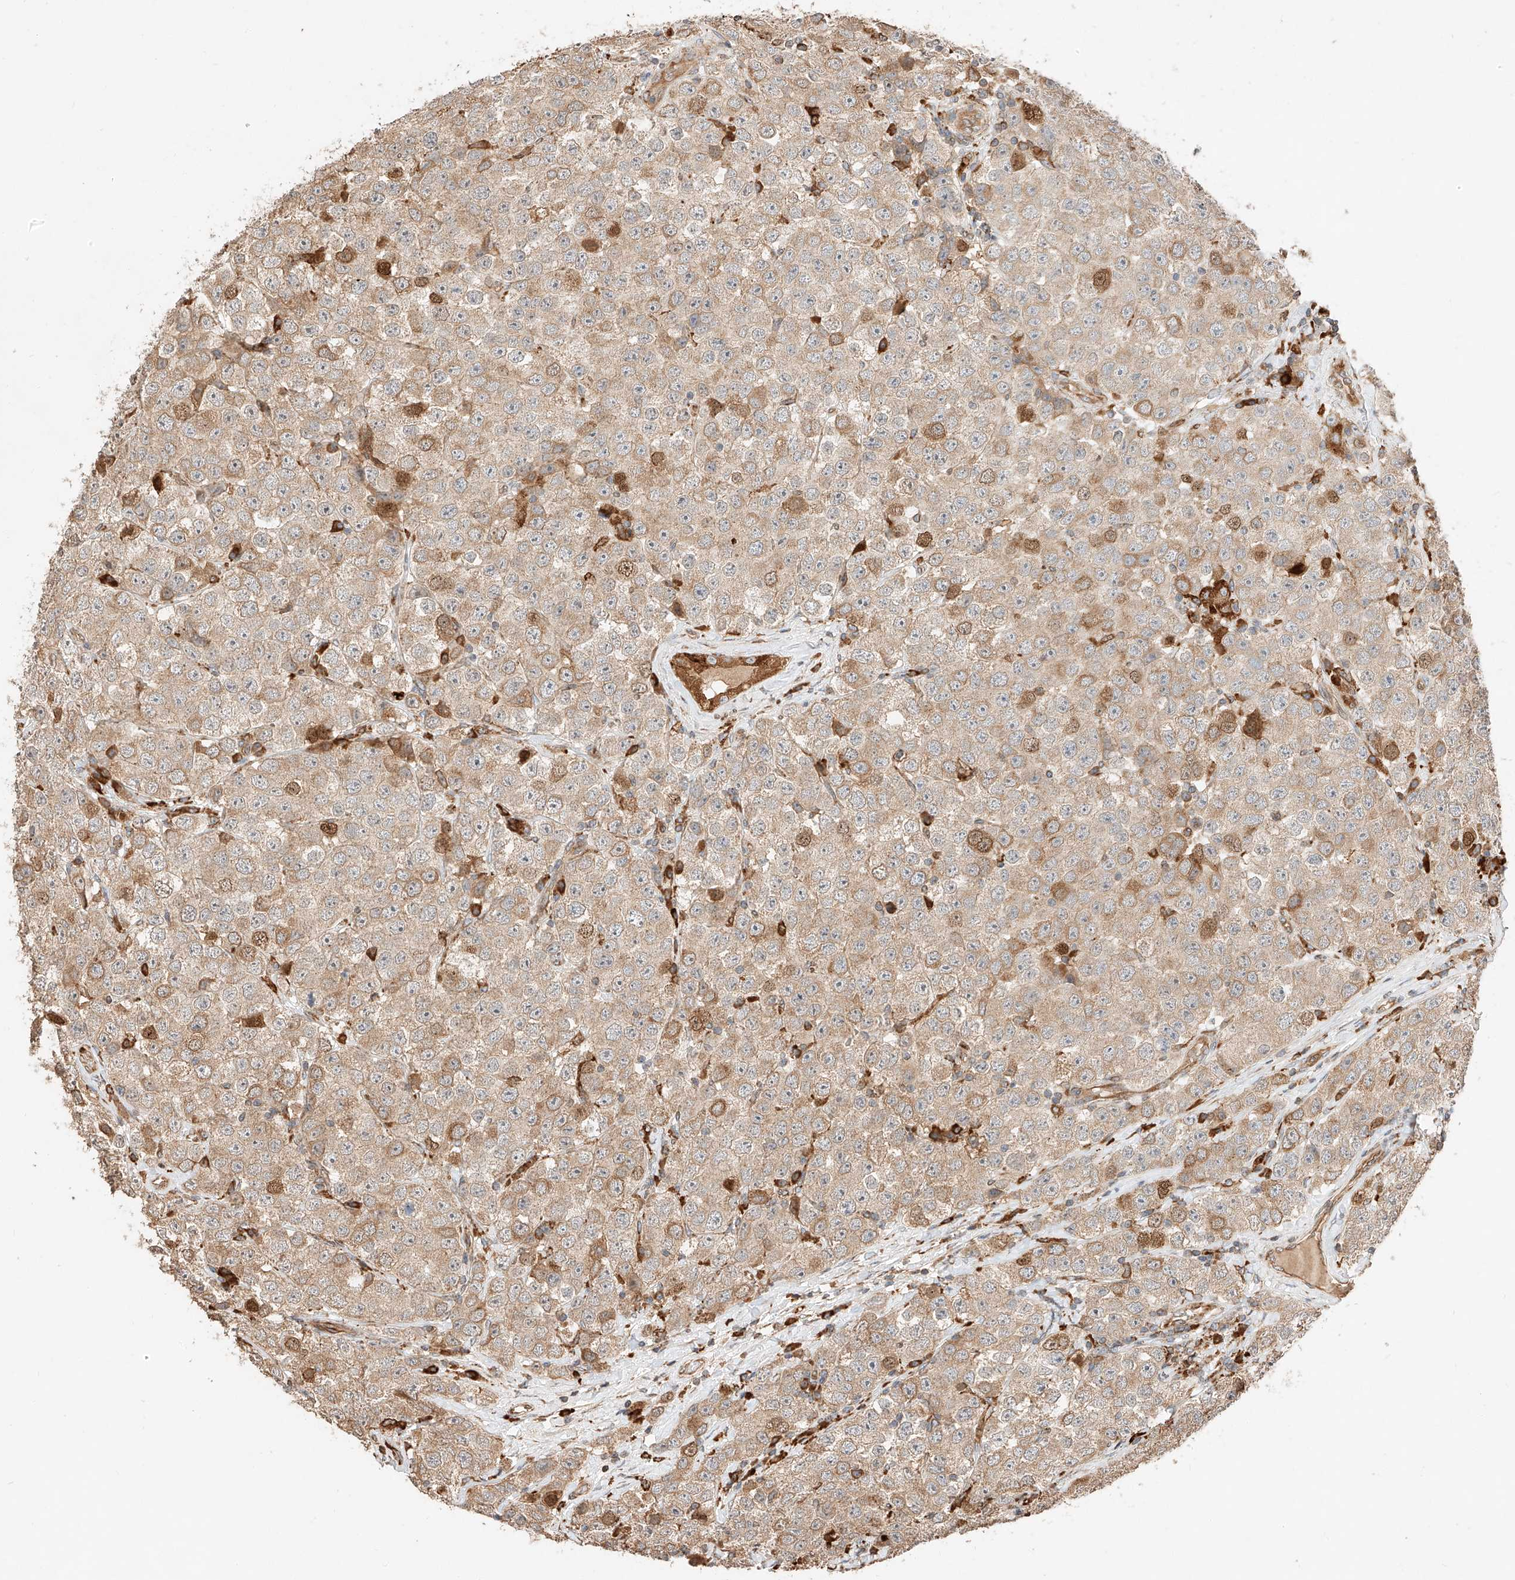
{"staining": {"intensity": "moderate", "quantity": ">75%", "location": "cytoplasmic/membranous,nuclear"}, "tissue": "testis cancer", "cell_type": "Tumor cells", "image_type": "cancer", "snomed": [{"axis": "morphology", "description": "Seminoma, NOS"}, {"axis": "topography", "description": "Testis"}], "caption": "Testis cancer (seminoma) stained with a brown dye demonstrates moderate cytoplasmic/membranous and nuclear positive expression in approximately >75% of tumor cells.", "gene": "ZNF84", "patient": {"sex": "male", "age": 28}}